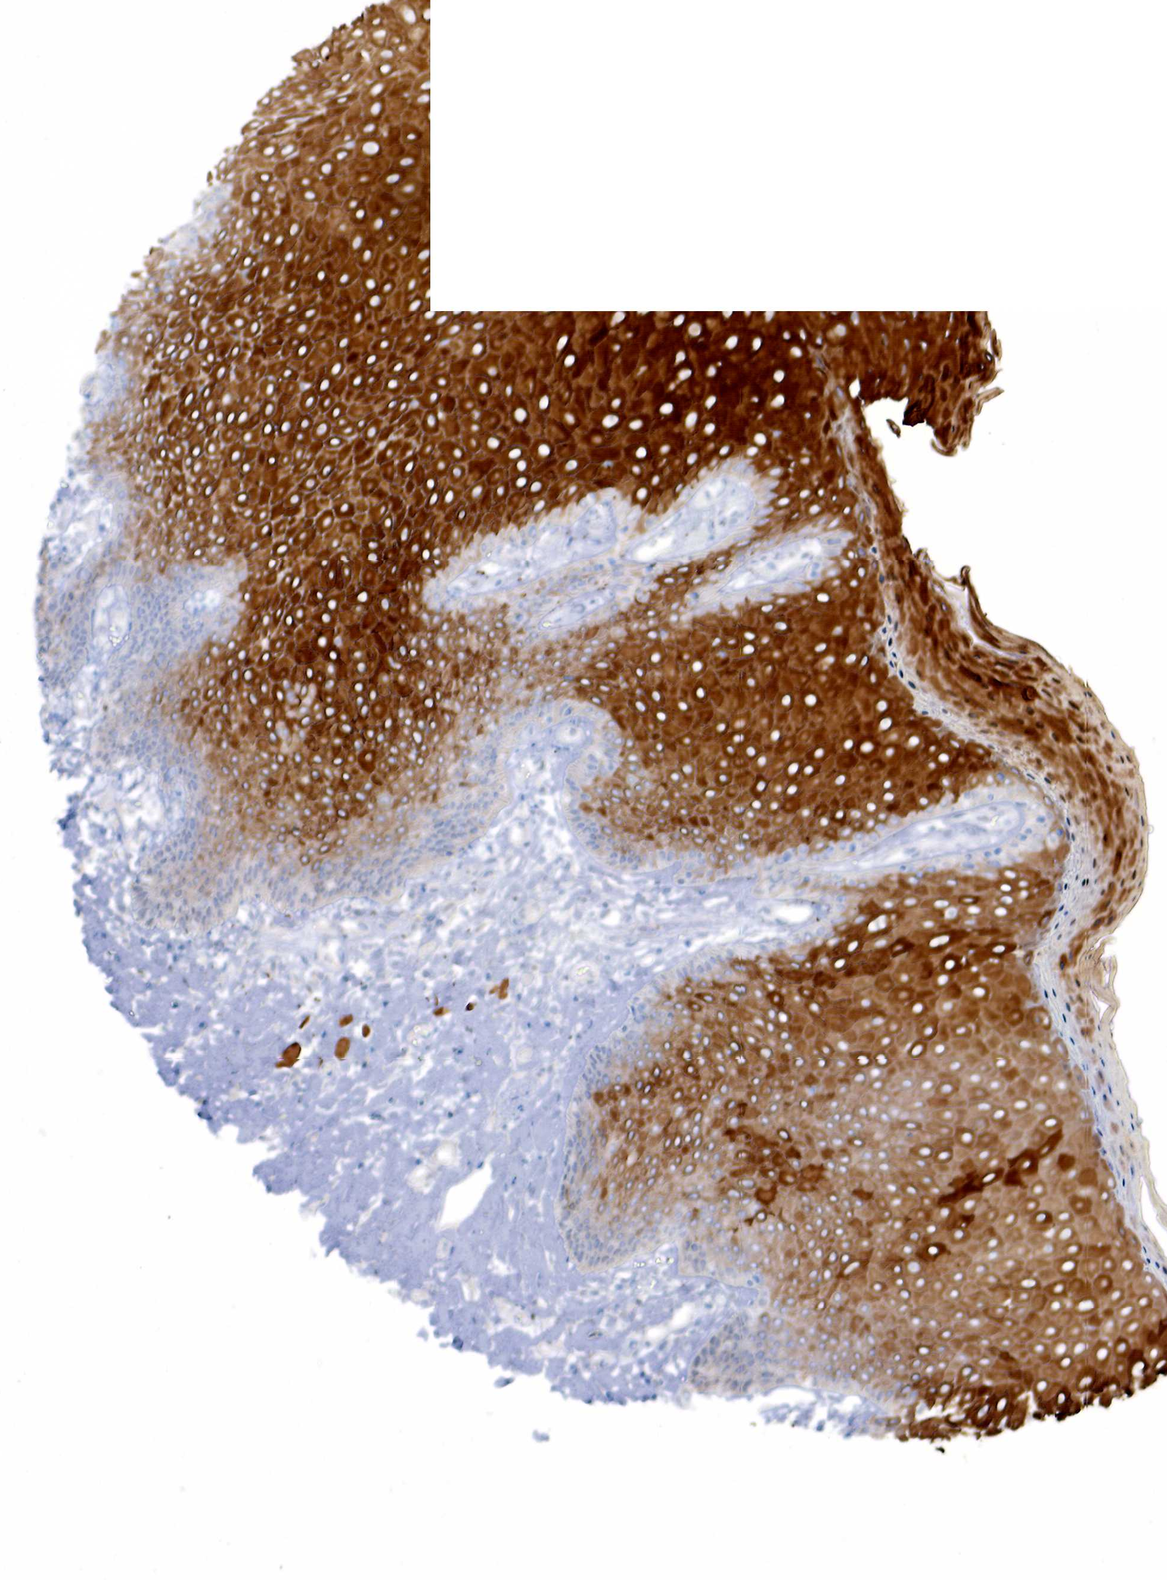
{"staining": {"intensity": "moderate", "quantity": "25%-75%", "location": "cytoplasmic/membranous,nuclear"}, "tissue": "skin", "cell_type": "Epidermal cells", "image_type": "normal", "snomed": [{"axis": "morphology", "description": "Normal tissue, NOS"}, {"axis": "topography", "description": "Skin"}, {"axis": "topography", "description": "Anal"}], "caption": "An IHC micrograph of benign tissue is shown. Protein staining in brown highlights moderate cytoplasmic/membranous,nuclear positivity in skin within epidermal cells.", "gene": "PGR", "patient": {"sex": "male", "age": 61}}